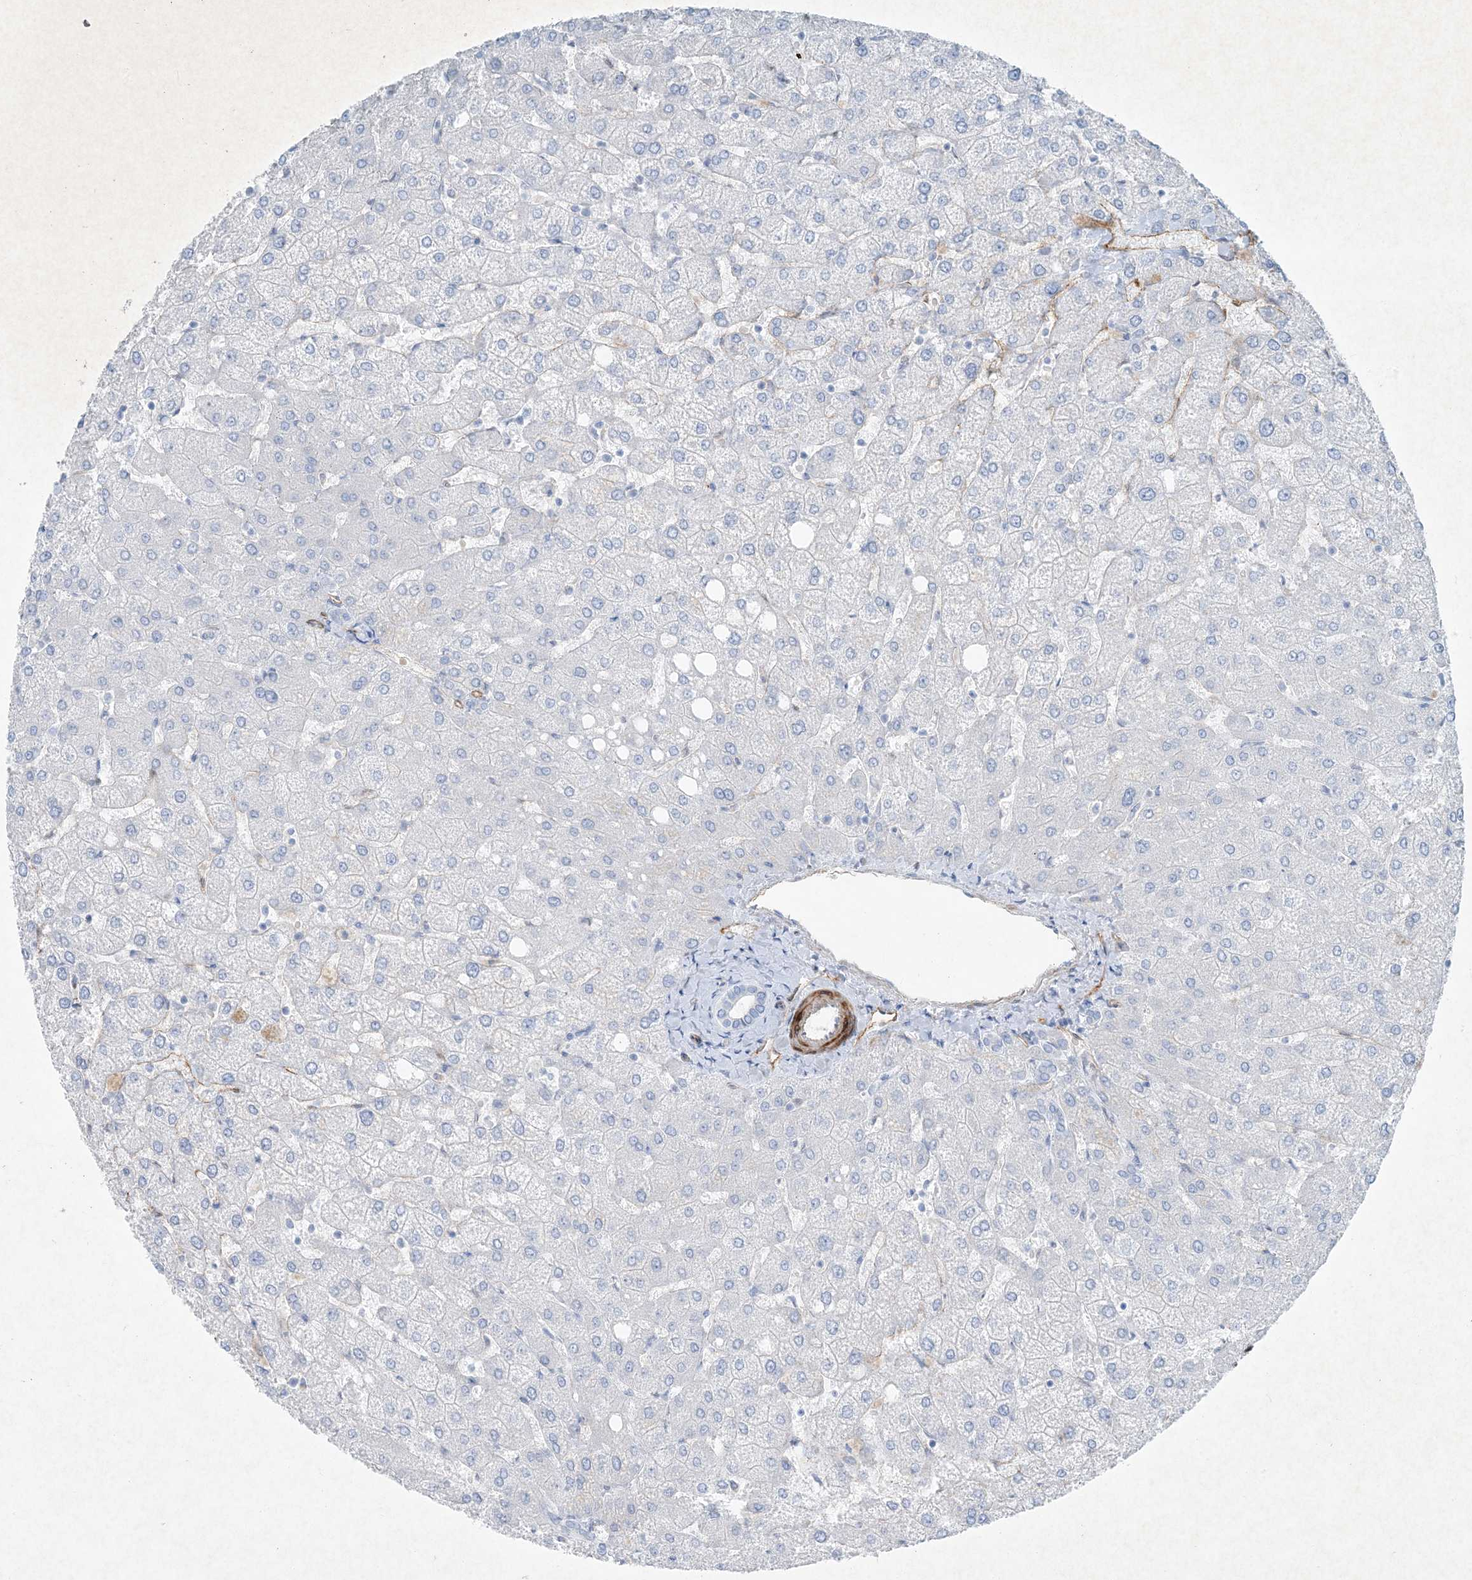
{"staining": {"intensity": "negative", "quantity": "none", "location": "none"}, "tissue": "liver", "cell_type": "Cholangiocytes", "image_type": "normal", "snomed": [{"axis": "morphology", "description": "Normal tissue, NOS"}, {"axis": "topography", "description": "Liver"}], "caption": "DAB immunohistochemical staining of unremarkable human liver exhibits no significant positivity in cholangiocytes.", "gene": "PGM5", "patient": {"sex": "female", "age": 54}}